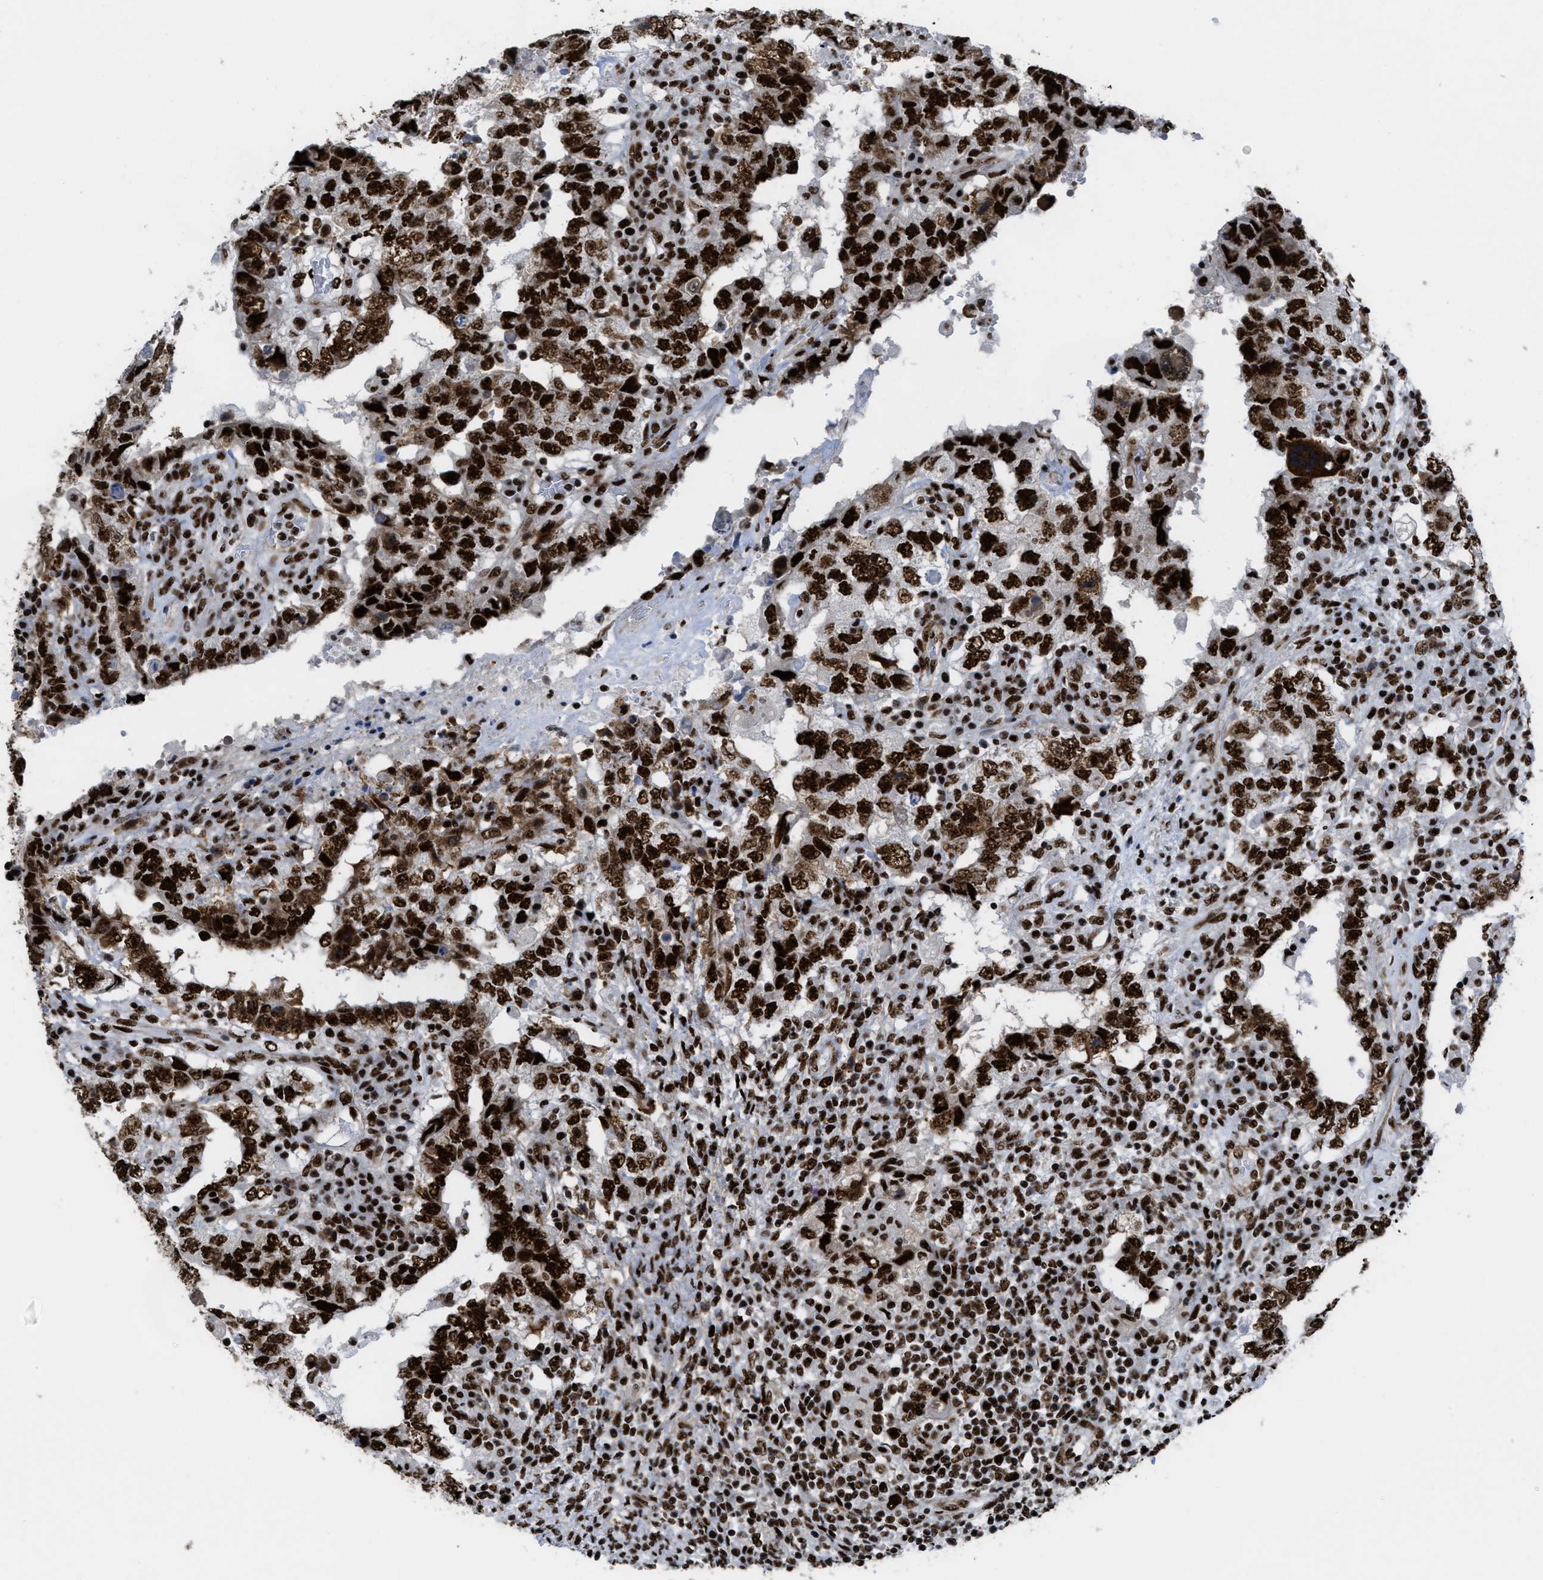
{"staining": {"intensity": "strong", "quantity": ">75%", "location": "cytoplasmic/membranous,nuclear"}, "tissue": "testis cancer", "cell_type": "Tumor cells", "image_type": "cancer", "snomed": [{"axis": "morphology", "description": "Carcinoma, Embryonal, NOS"}, {"axis": "topography", "description": "Testis"}], "caption": "Human testis cancer stained for a protein (brown) shows strong cytoplasmic/membranous and nuclear positive staining in about >75% of tumor cells.", "gene": "ZNF207", "patient": {"sex": "male", "age": 26}}